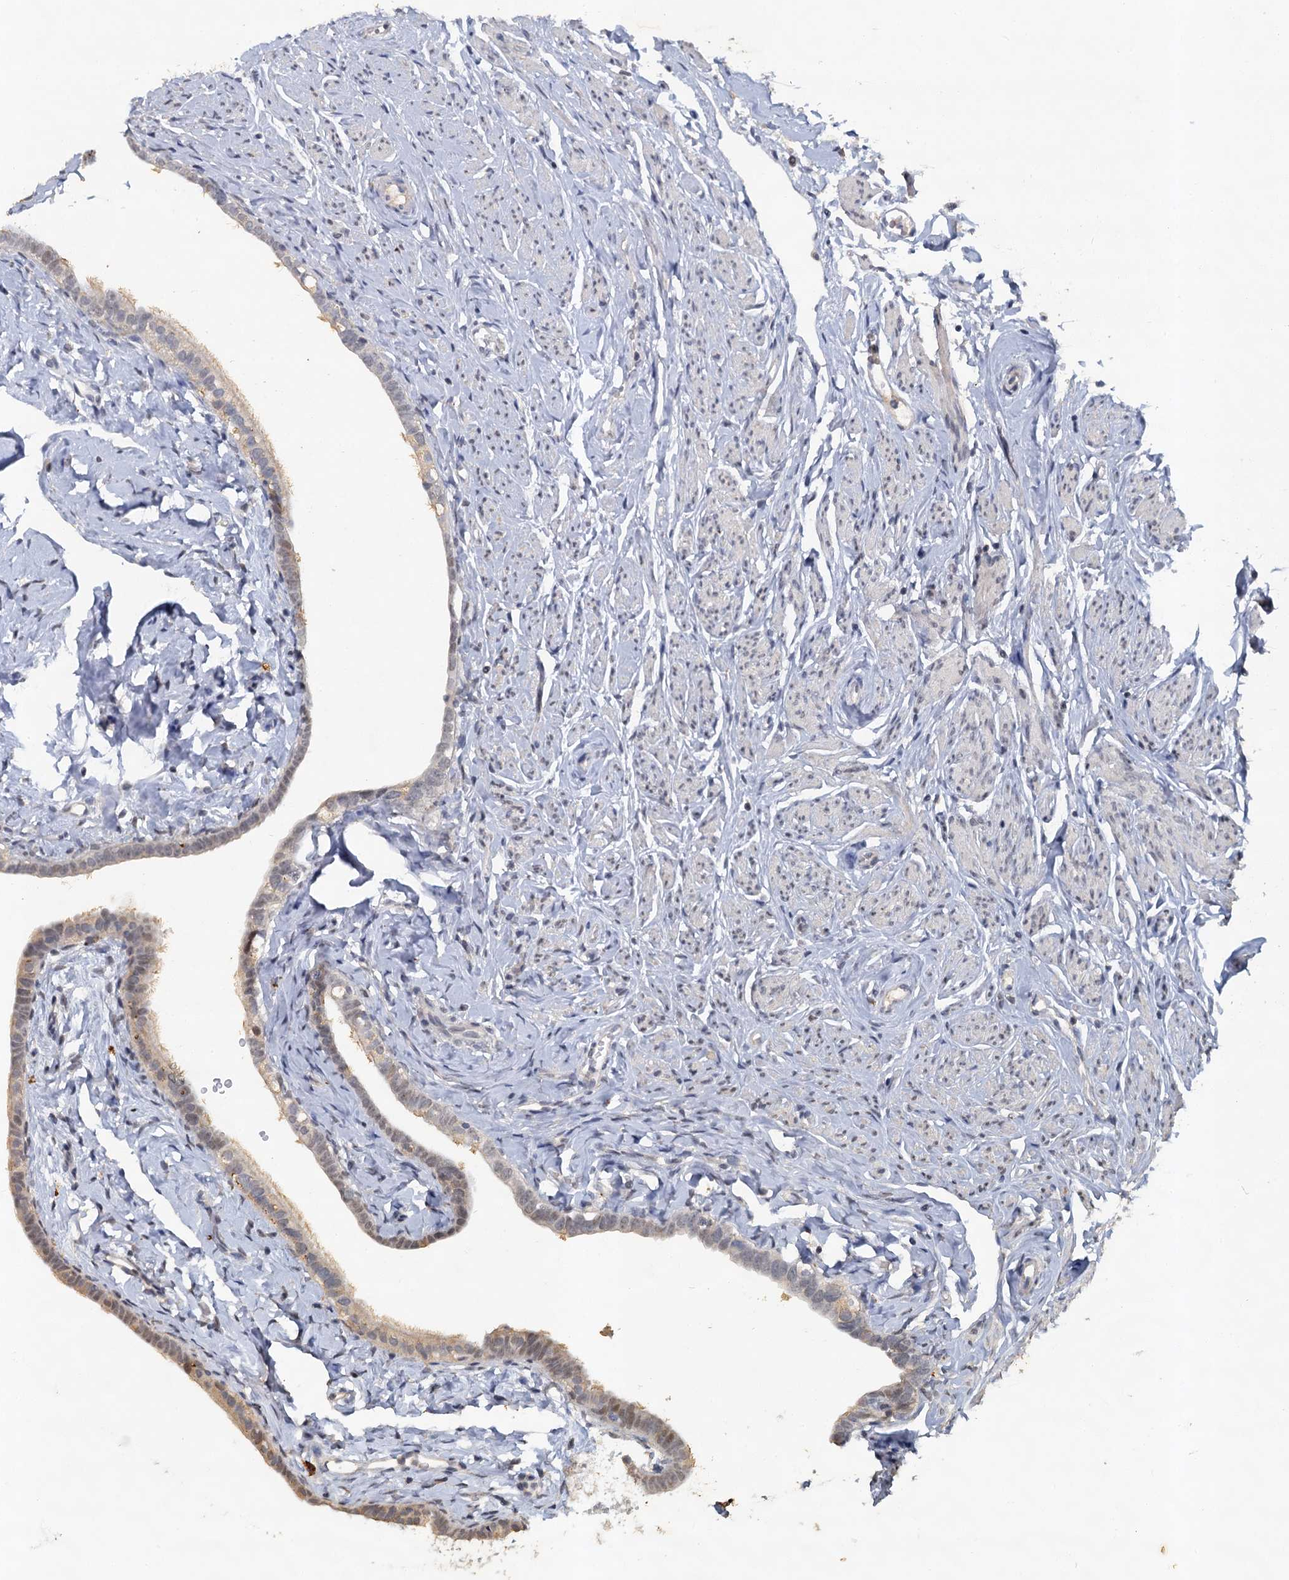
{"staining": {"intensity": "weak", "quantity": "<25%", "location": "cytoplasmic/membranous,nuclear"}, "tissue": "fallopian tube", "cell_type": "Glandular cells", "image_type": "normal", "snomed": [{"axis": "morphology", "description": "Normal tissue, NOS"}, {"axis": "topography", "description": "Fallopian tube"}], "caption": "The micrograph exhibits no significant positivity in glandular cells of fallopian tube.", "gene": "MUCL1", "patient": {"sex": "female", "age": 66}}